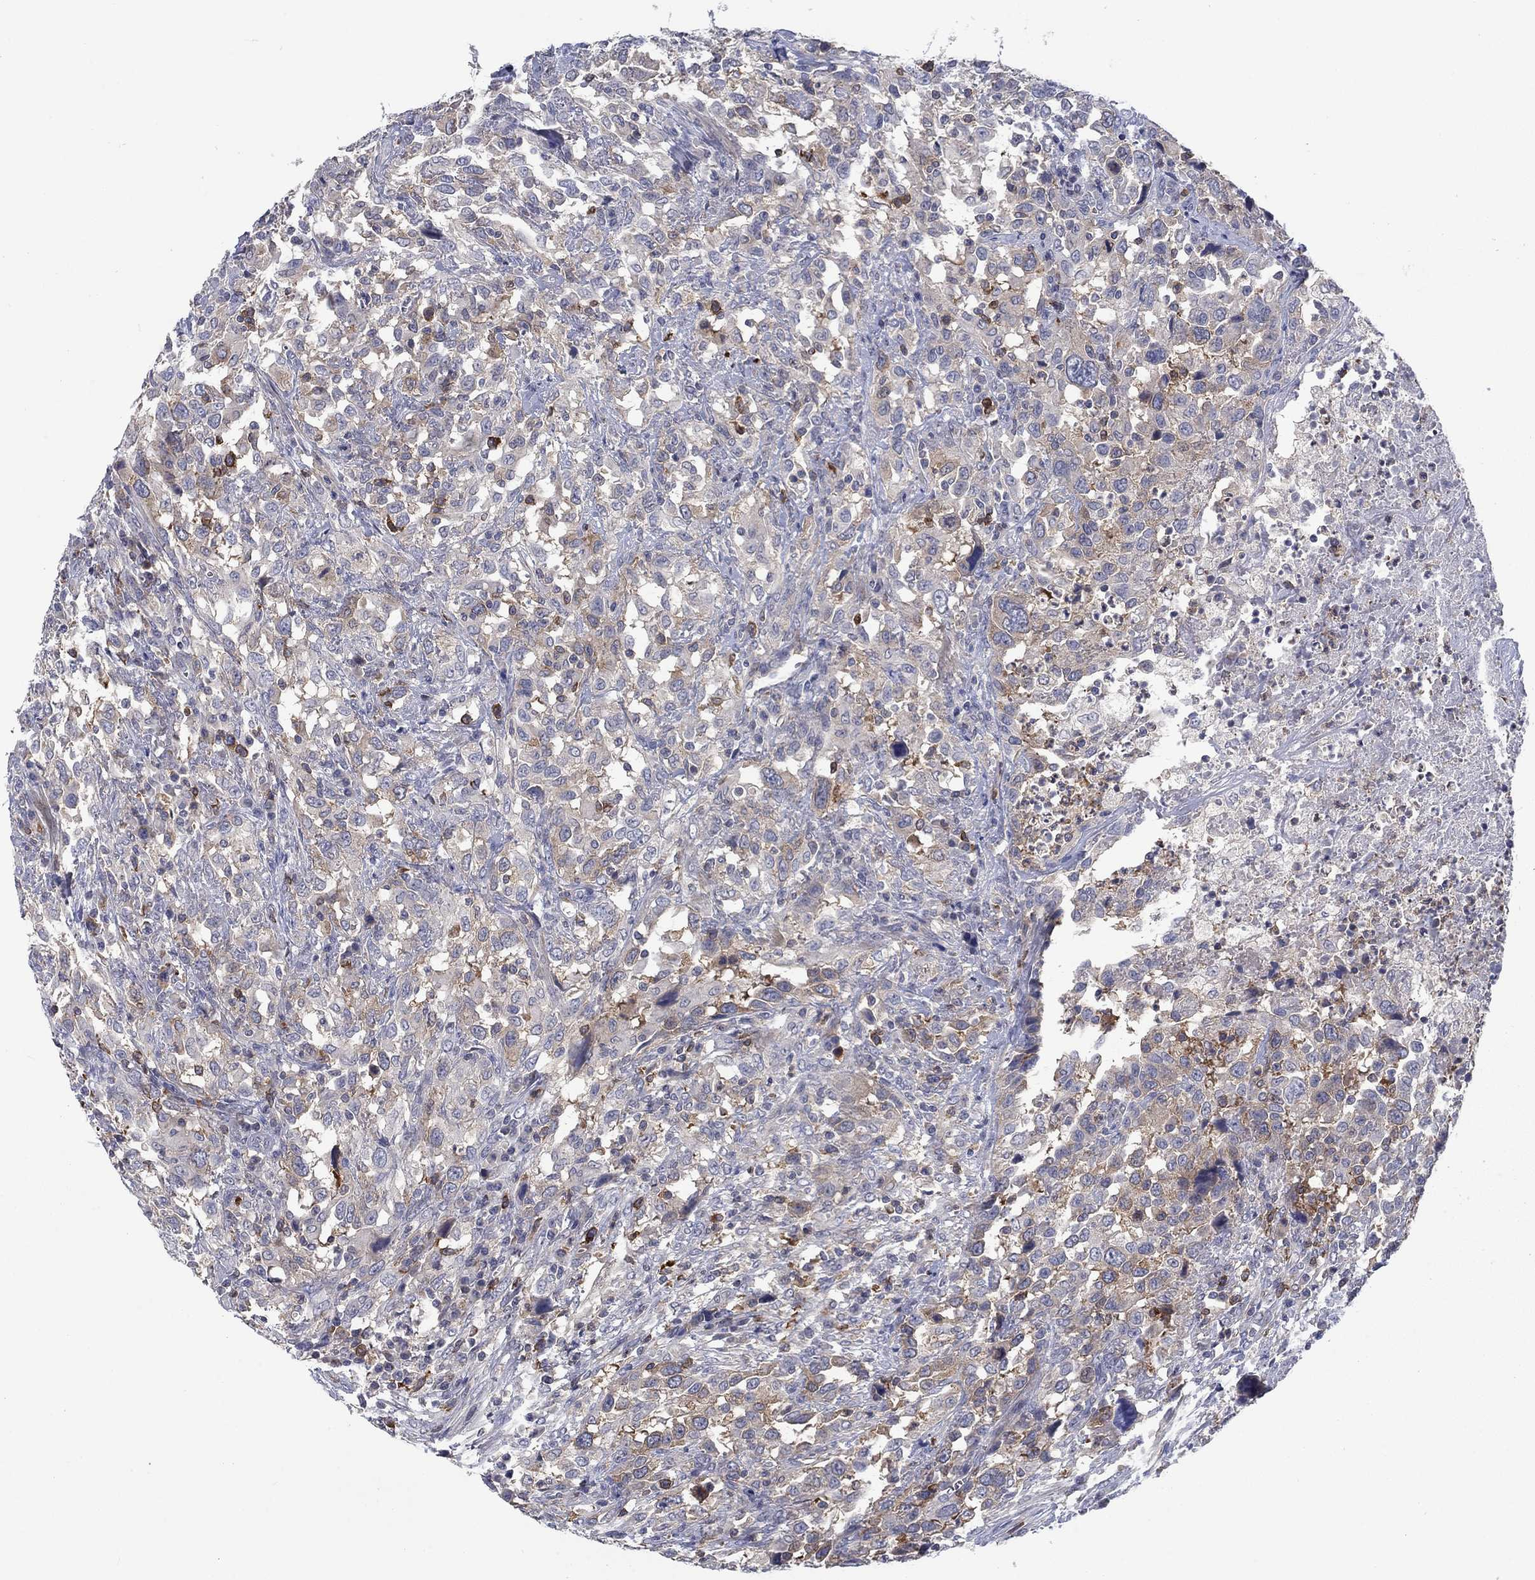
{"staining": {"intensity": "weak", "quantity": "25%-75%", "location": "cytoplasmic/membranous"}, "tissue": "urothelial cancer", "cell_type": "Tumor cells", "image_type": "cancer", "snomed": [{"axis": "morphology", "description": "Urothelial carcinoma, NOS"}, {"axis": "morphology", "description": "Urothelial carcinoma, High grade"}, {"axis": "topography", "description": "Urinary bladder"}], "caption": "Tumor cells show low levels of weak cytoplasmic/membranous staining in about 25%-75% of cells in transitional cell carcinoma.", "gene": "KIF15", "patient": {"sex": "female", "age": 64}}